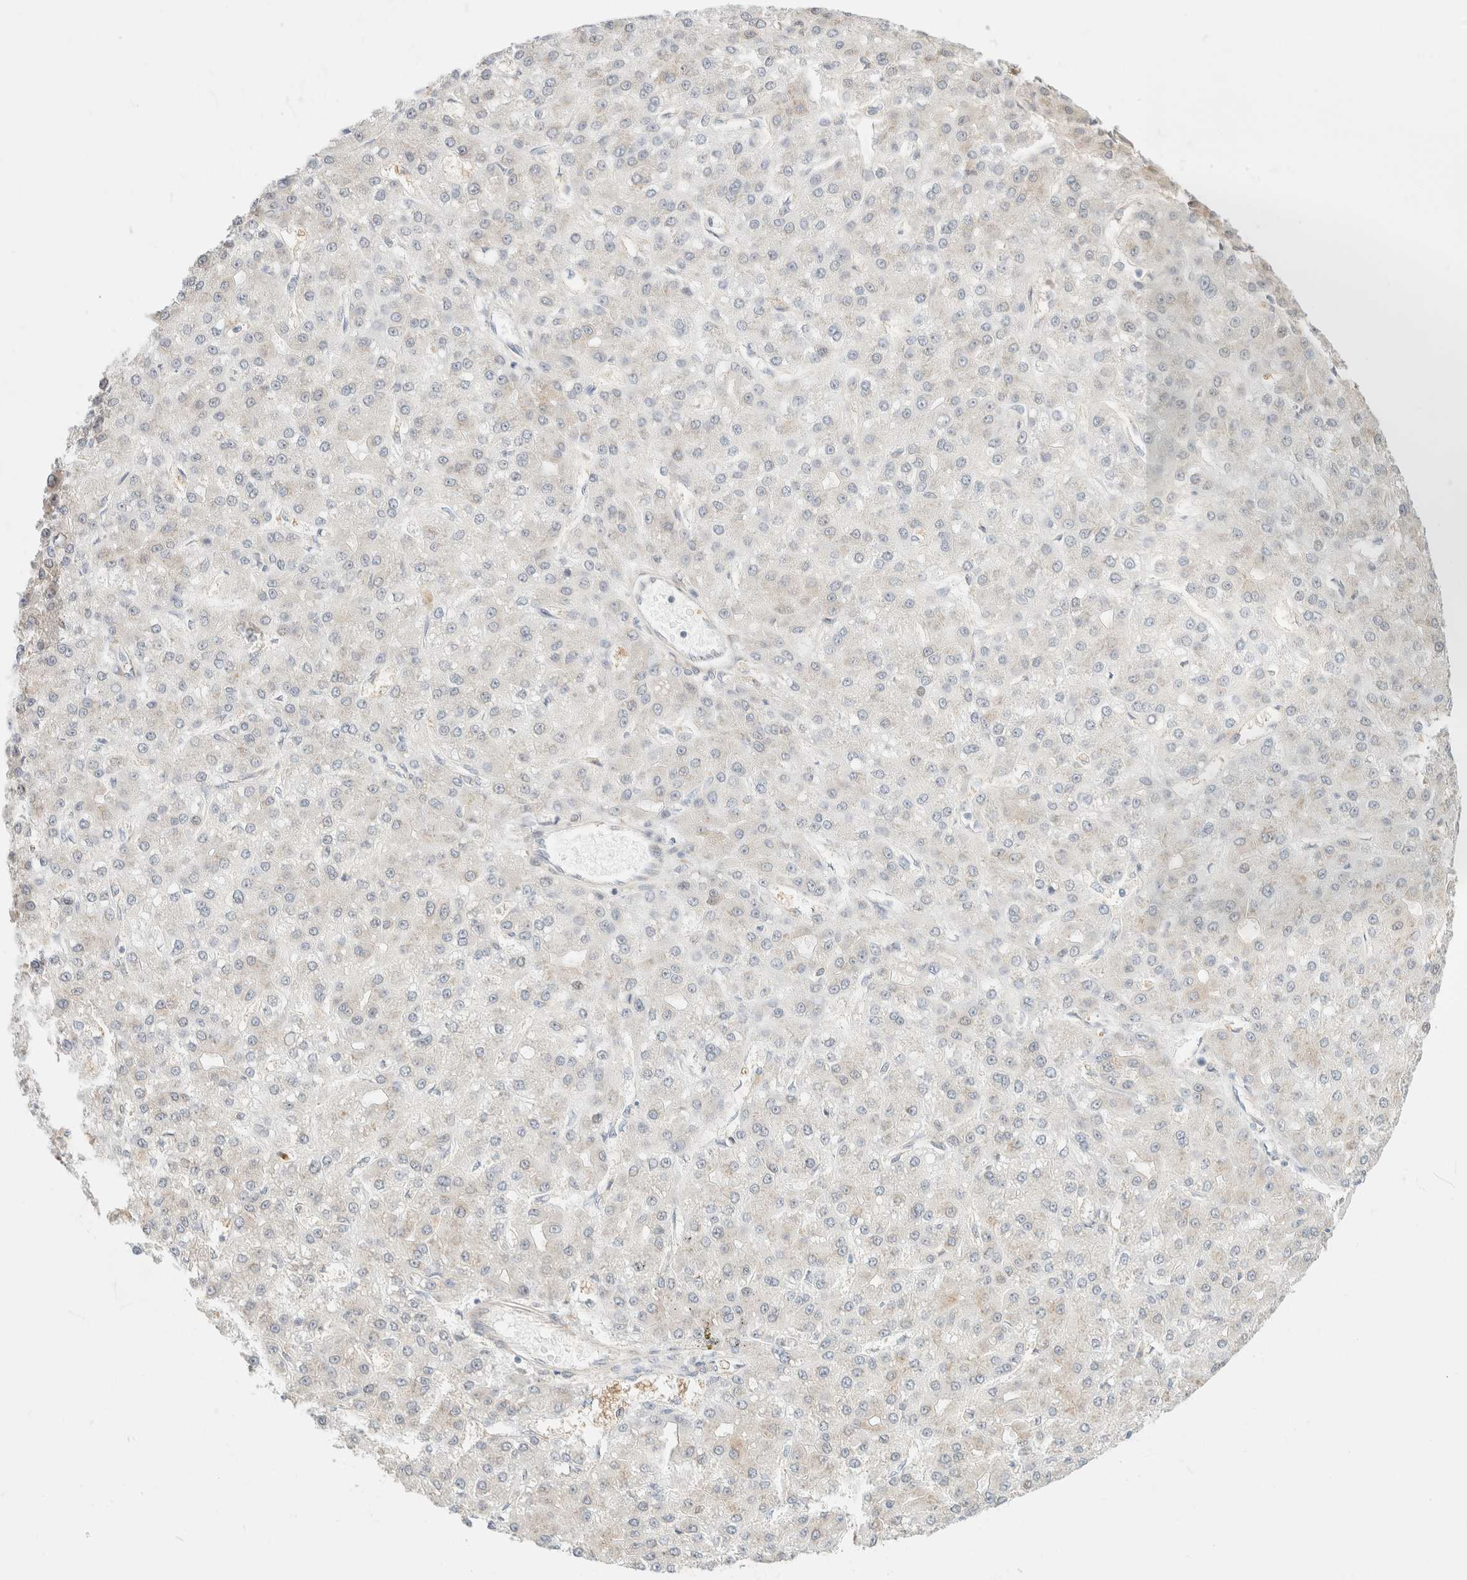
{"staining": {"intensity": "negative", "quantity": "none", "location": "none"}, "tissue": "liver cancer", "cell_type": "Tumor cells", "image_type": "cancer", "snomed": [{"axis": "morphology", "description": "Carcinoma, Hepatocellular, NOS"}, {"axis": "topography", "description": "Liver"}], "caption": "Immunohistochemistry (IHC) of human liver cancer (hepatocellular carcinoma) exhibits no positivity in tumor cells.", "gene": "GPI", "patient": {"sex": "male", "age": 67}}